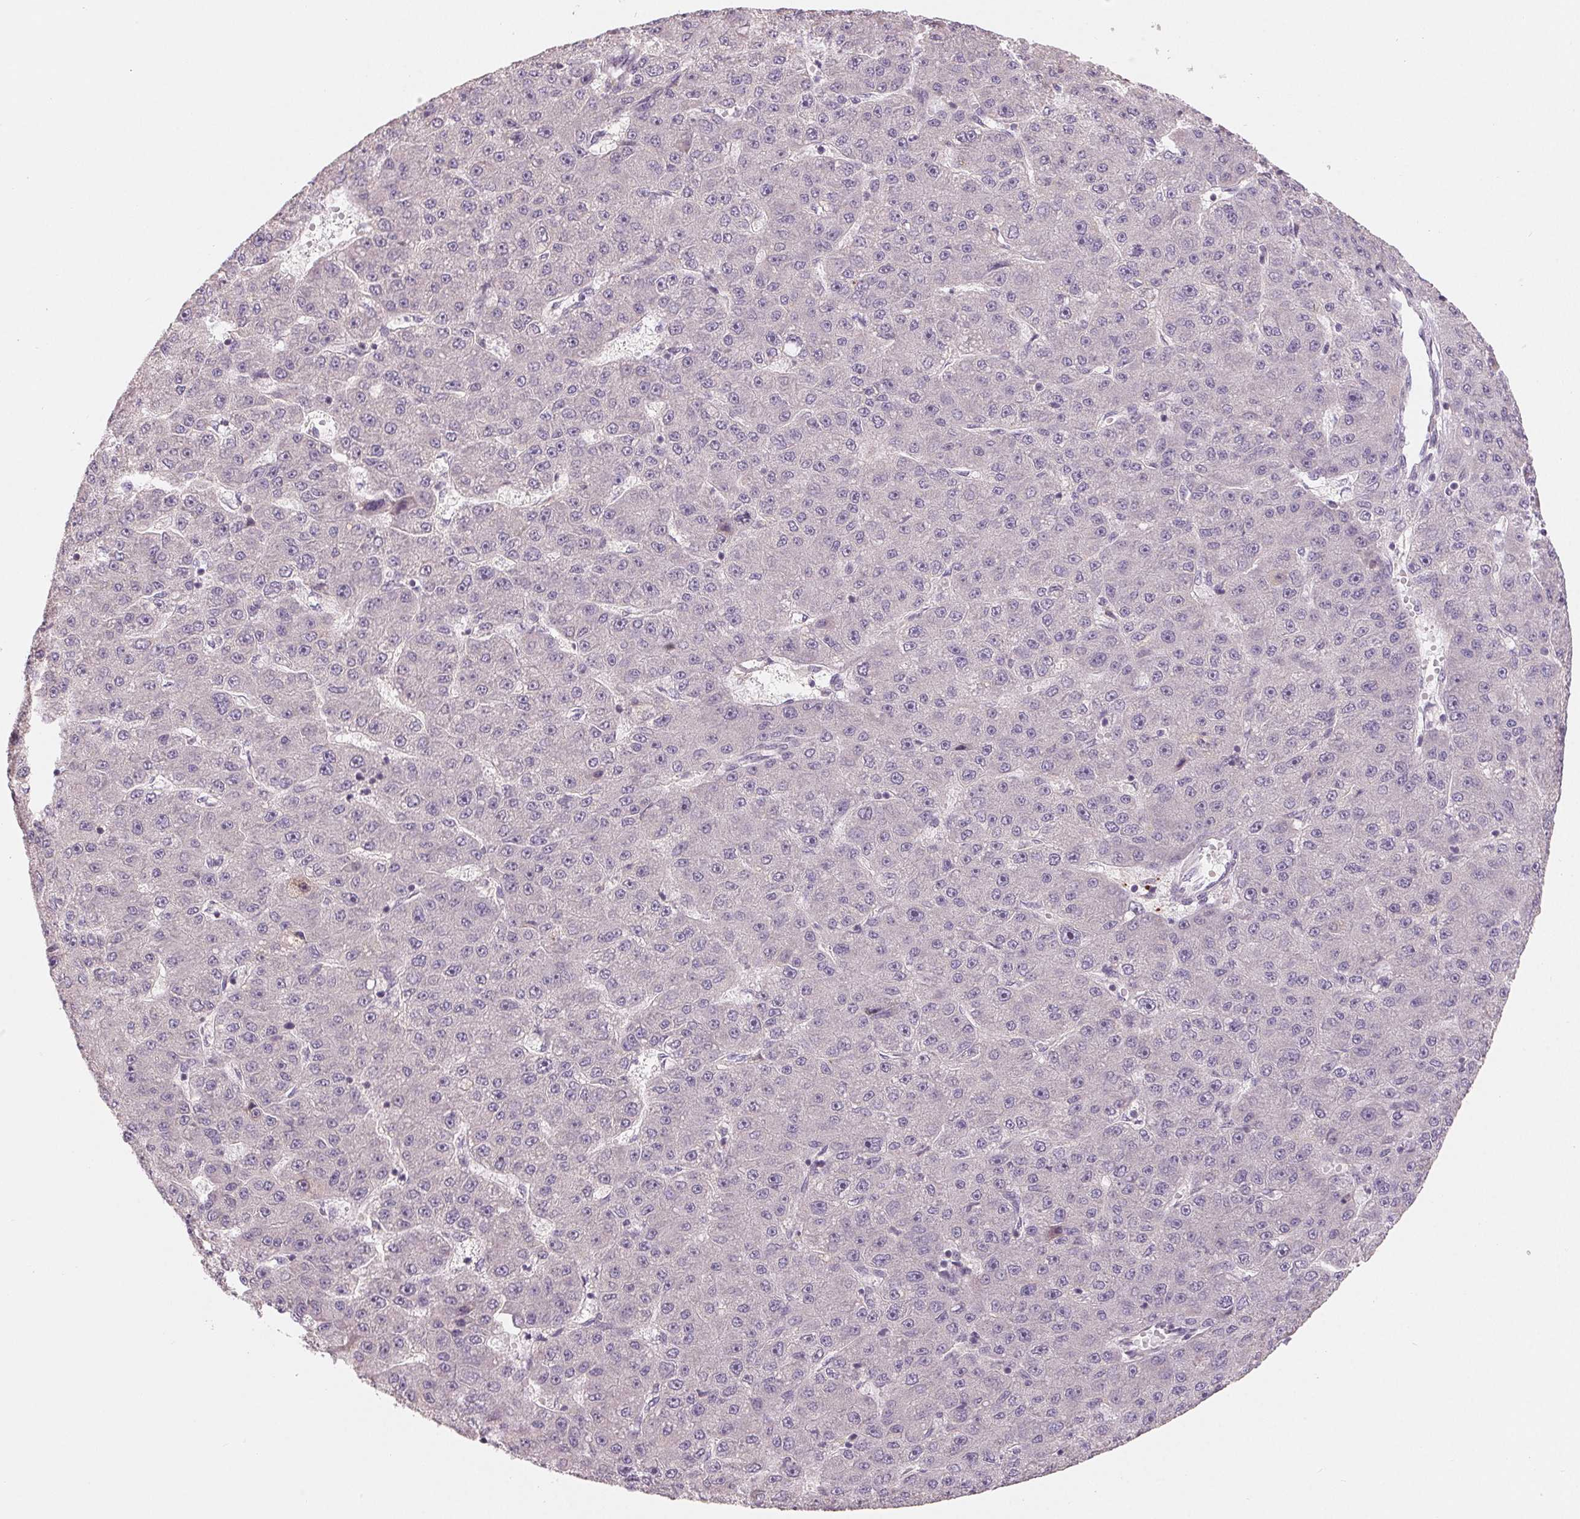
{"staining": {"intensity": "negative", "quantity": "none", "location": "none"}, "tissue": "liver cancer", "cell_type": "Tumor cells", "image_type": "cancer", "snomed": [{"axis": "morphology", "description": "Carcinoma, Hepatocellular, NOS"}, {"axis": "topography", "description": "Liver"}], "caption": "An IHC histopathology image of liver hepatocellular carcinoma is shown. There is no staining in tumor cells of liver hepatocellular carcinoma.", "gene": "AQP8", "patient": {"sex": "male", "age": 67}}